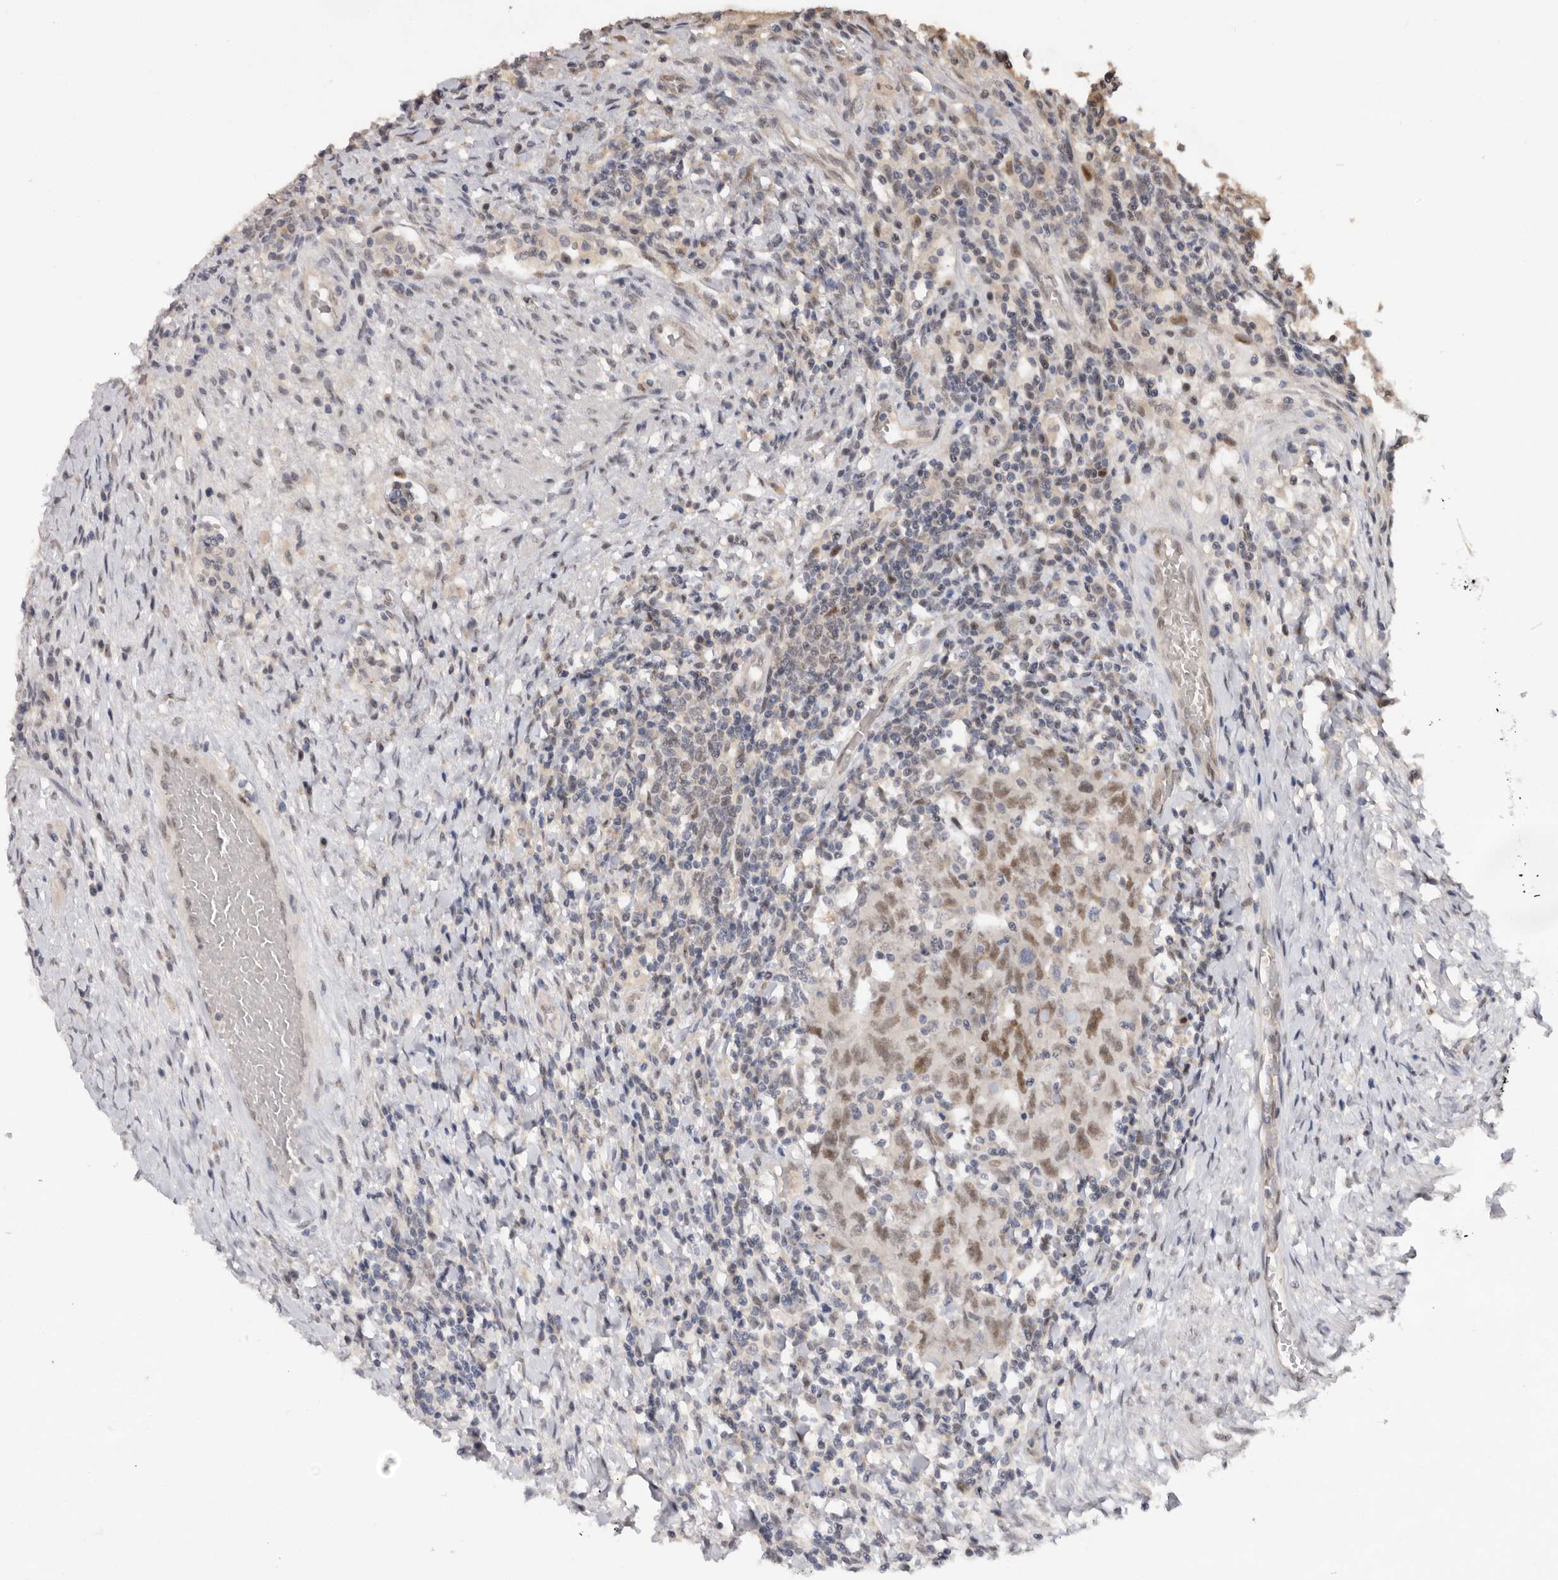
{"staining": {"intensity": "moderate", "quantity": ">75%", "location": "nuclear"}, "tissue": "testis cancer", "cell_type": "Tumor cells", "image_type": "cancer", "snomed": [{"axis": "morphology", "description": "Carcinoma, Embryonal, NOS"}, {"axis": "topography", "description": "Testis"}], "caption": "Immunohistochemical staining of testis cancer demonstrates medium levels of moderate nuclear protein staining in about >75% of tumor cells.", "gene": "BRCA2", "patient": {"sex": "male", "age": 26}}